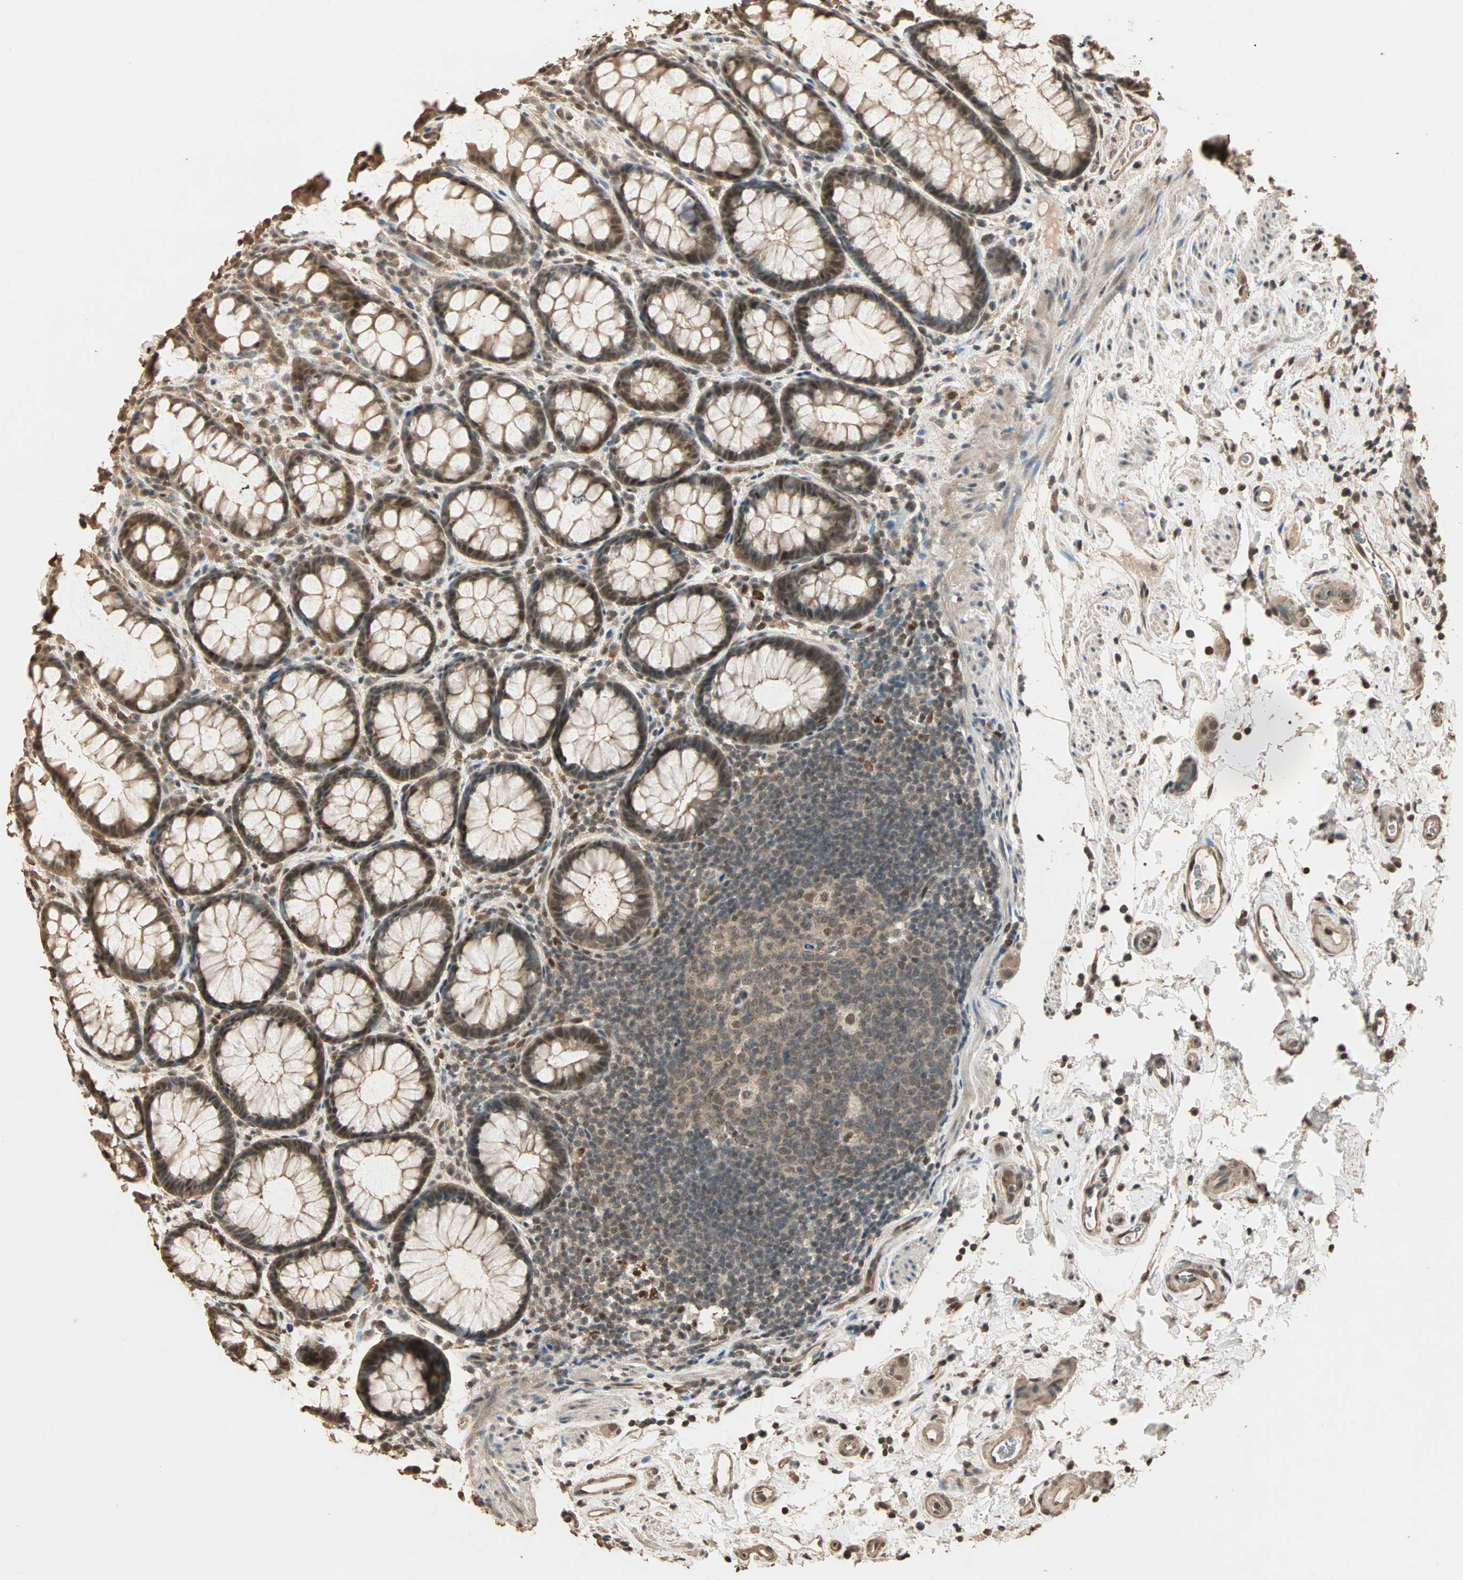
{"staining": {"intensity": "moderate", "quantity": ">75%", "location": "cytoplasmic/membranous,nuclear"}, "tissue": "rectum", "cell_type": "Glandular cells", "image_type": "normal", "snomed": [{"axis": "morphology", "description": "Normal tissue, NOS"}, {"axis": "topography", "description": "Rectum"}], "caption": "IHC of benign rectum demonstrates medium levels of moderate cytoplasmic/membranous,nuclear staining in about >75% of glandular cells. The staining was performed using DAB (3,3'-diaminobenzidine) to visualize the protein expression in brown, while the nuclei were stained in blue with hematoxylin (Magnification: 20x).", "gene": "ZBTB33", "patient": {"sex": "male", "age": 92}}